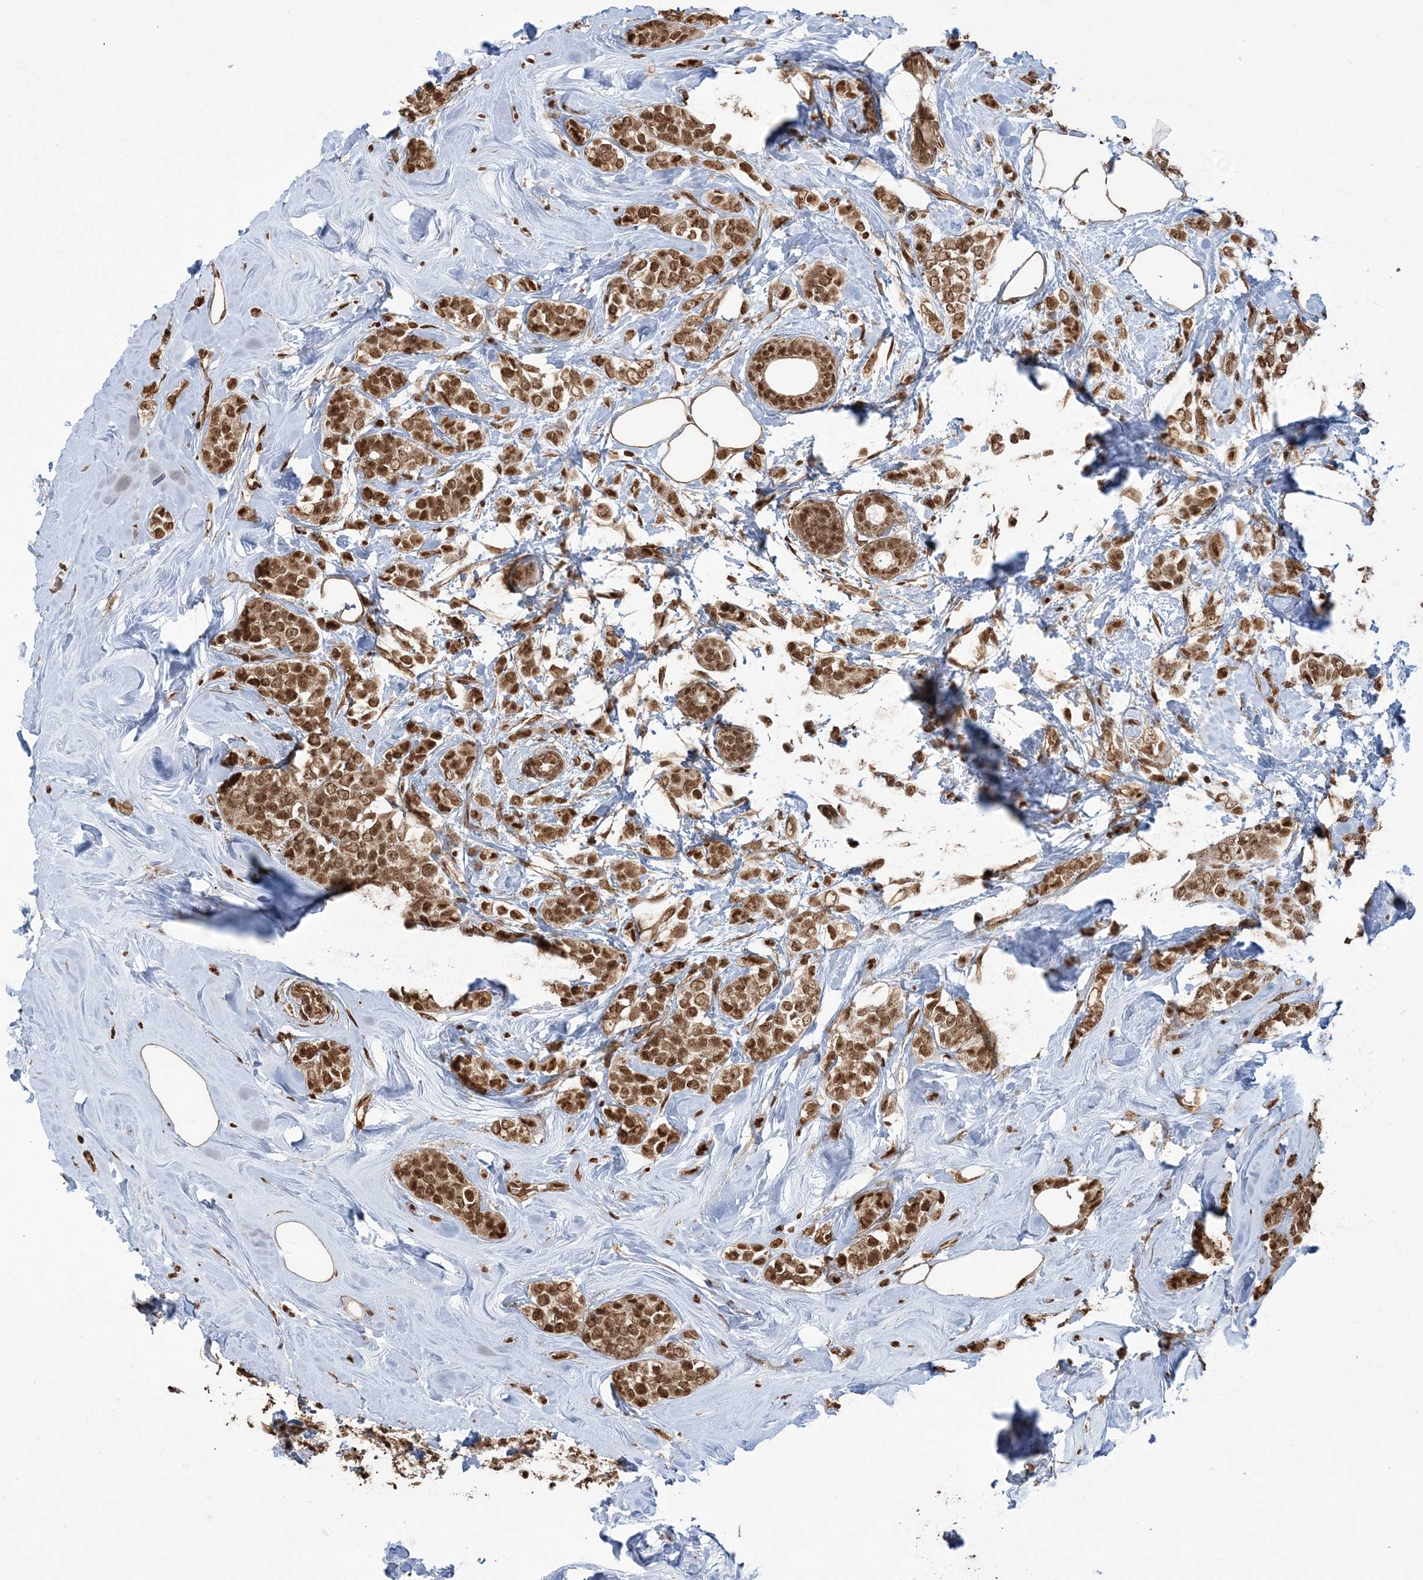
{"staining": {"intensity": "strong", "quantity": ">75%", "location": "nuclear"}, "tissue": "breast cancer", "cell_type": "Tumor cells", "image_type": "cancer", "snomed": [{"axis": "morphology", "description": "Lobular carcinoma"}, {"axis": "topography", "description": "Breast"}], "caption": "Immunohistochemistry (IHC) of human breast cancer (lobular carcinoma) exhibits high levels of strong nuclear positivity in about >75% of tumor cells. (DAB (3,3'-diaminobenzidine) IHC, brown staining for protein, blue staining for nuclei).", "gene": "ZNF839", "patient": {"sex": "female", "age": 47}}